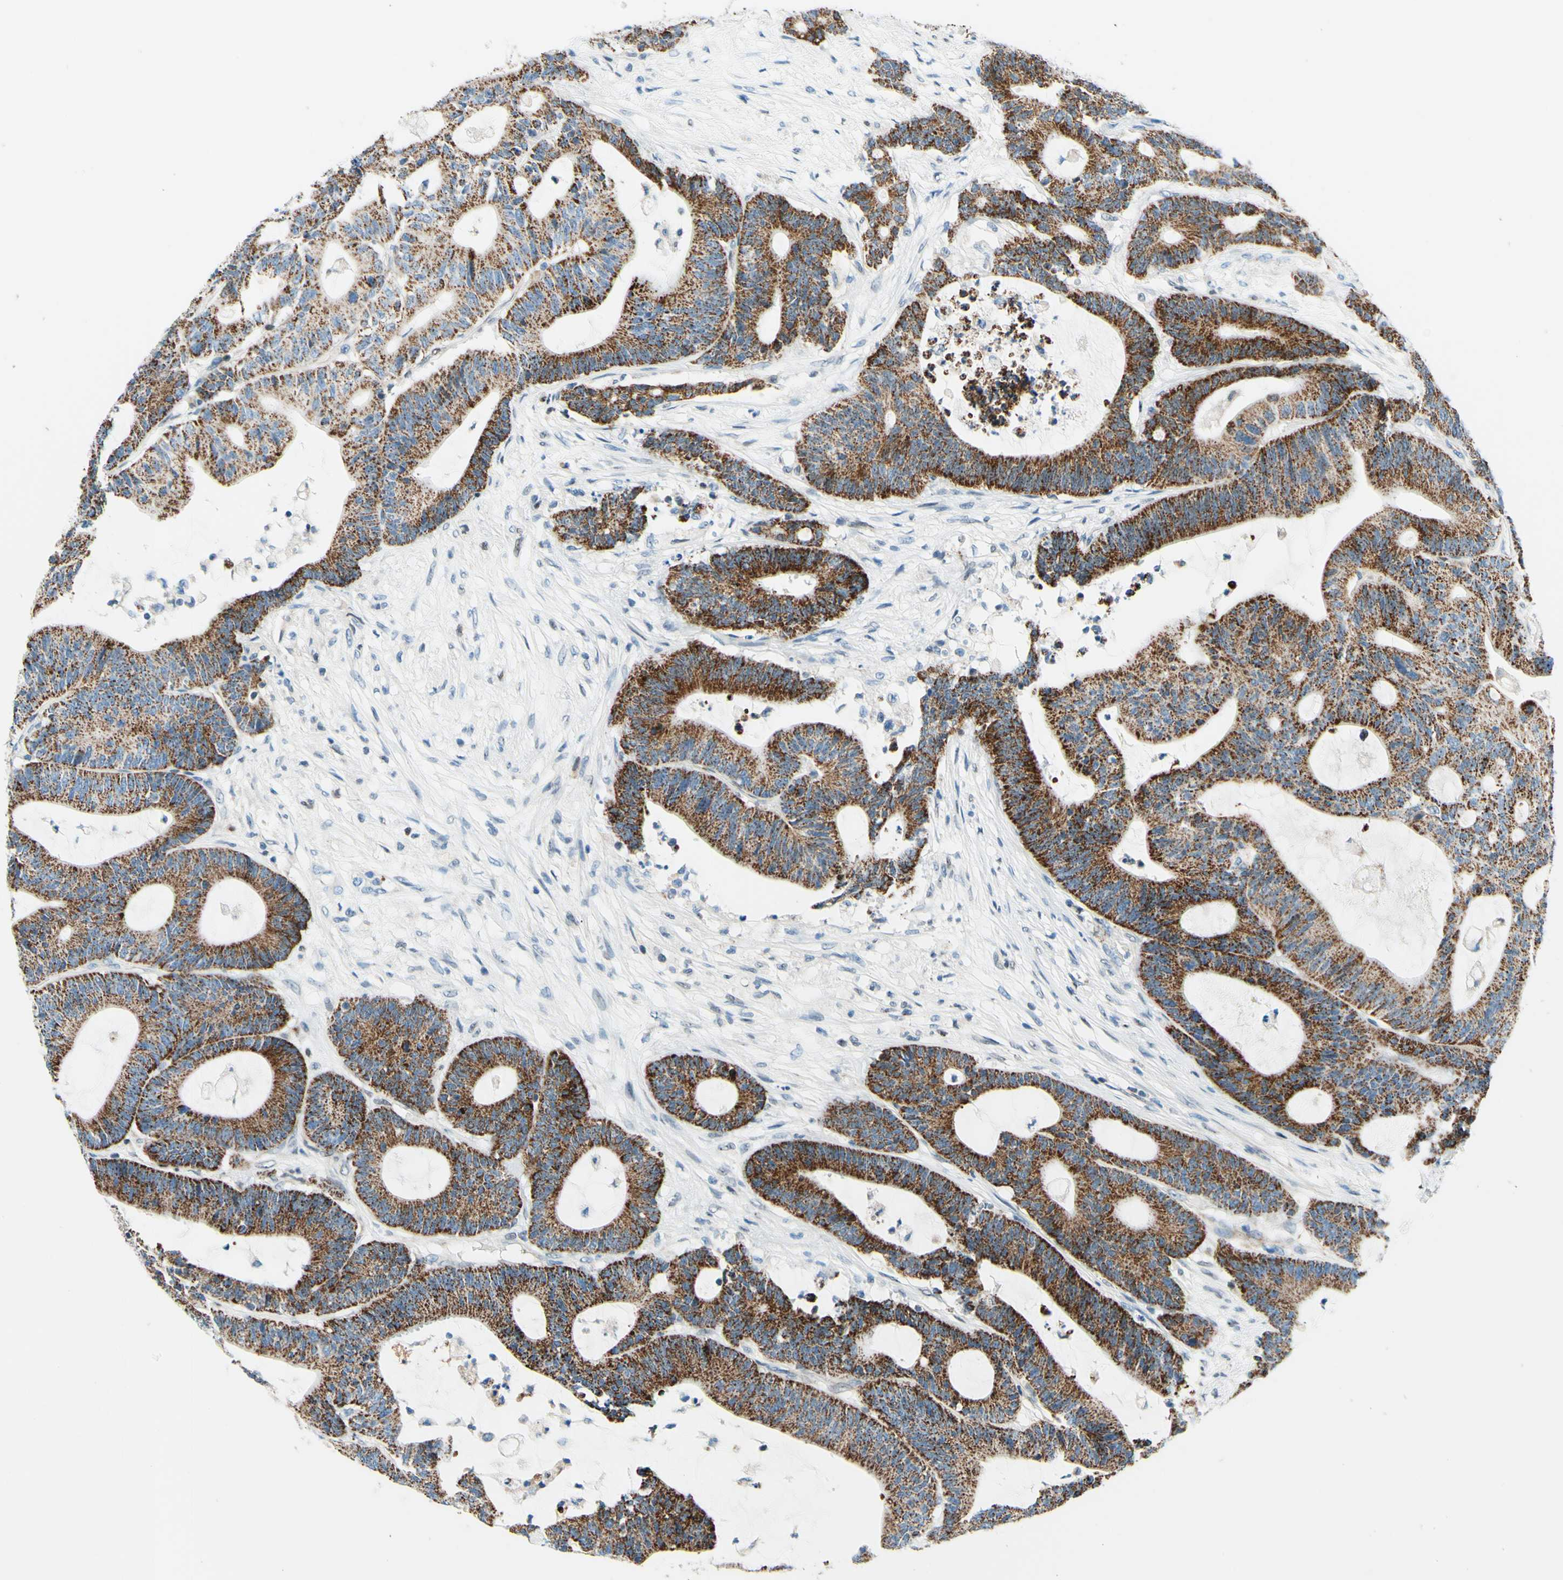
{"staining": {"intensity": "moderate", "quantity": ">75%", "location": "cytoplasmic/membranous"}, "tissue": "colorectal cancer", "cell_type": "Tumor cells", "image_type": "cancer", "snomed": [{"axis": "morphology", "description": "Adenocarcinoma, NOS"}, {"axis": "topography", "description": "Colon"}], "caption": "Protein analysis of colorectal adenocarcinoma tissue exhibits moderate cytoplasmic/membranous expression in approximately >75% of tumor cells. (DAB IHC, brown staining for protein, blue staining for nuclei).", "gene": "CBX7", "patient": {"sex": "female", "age": 84}}